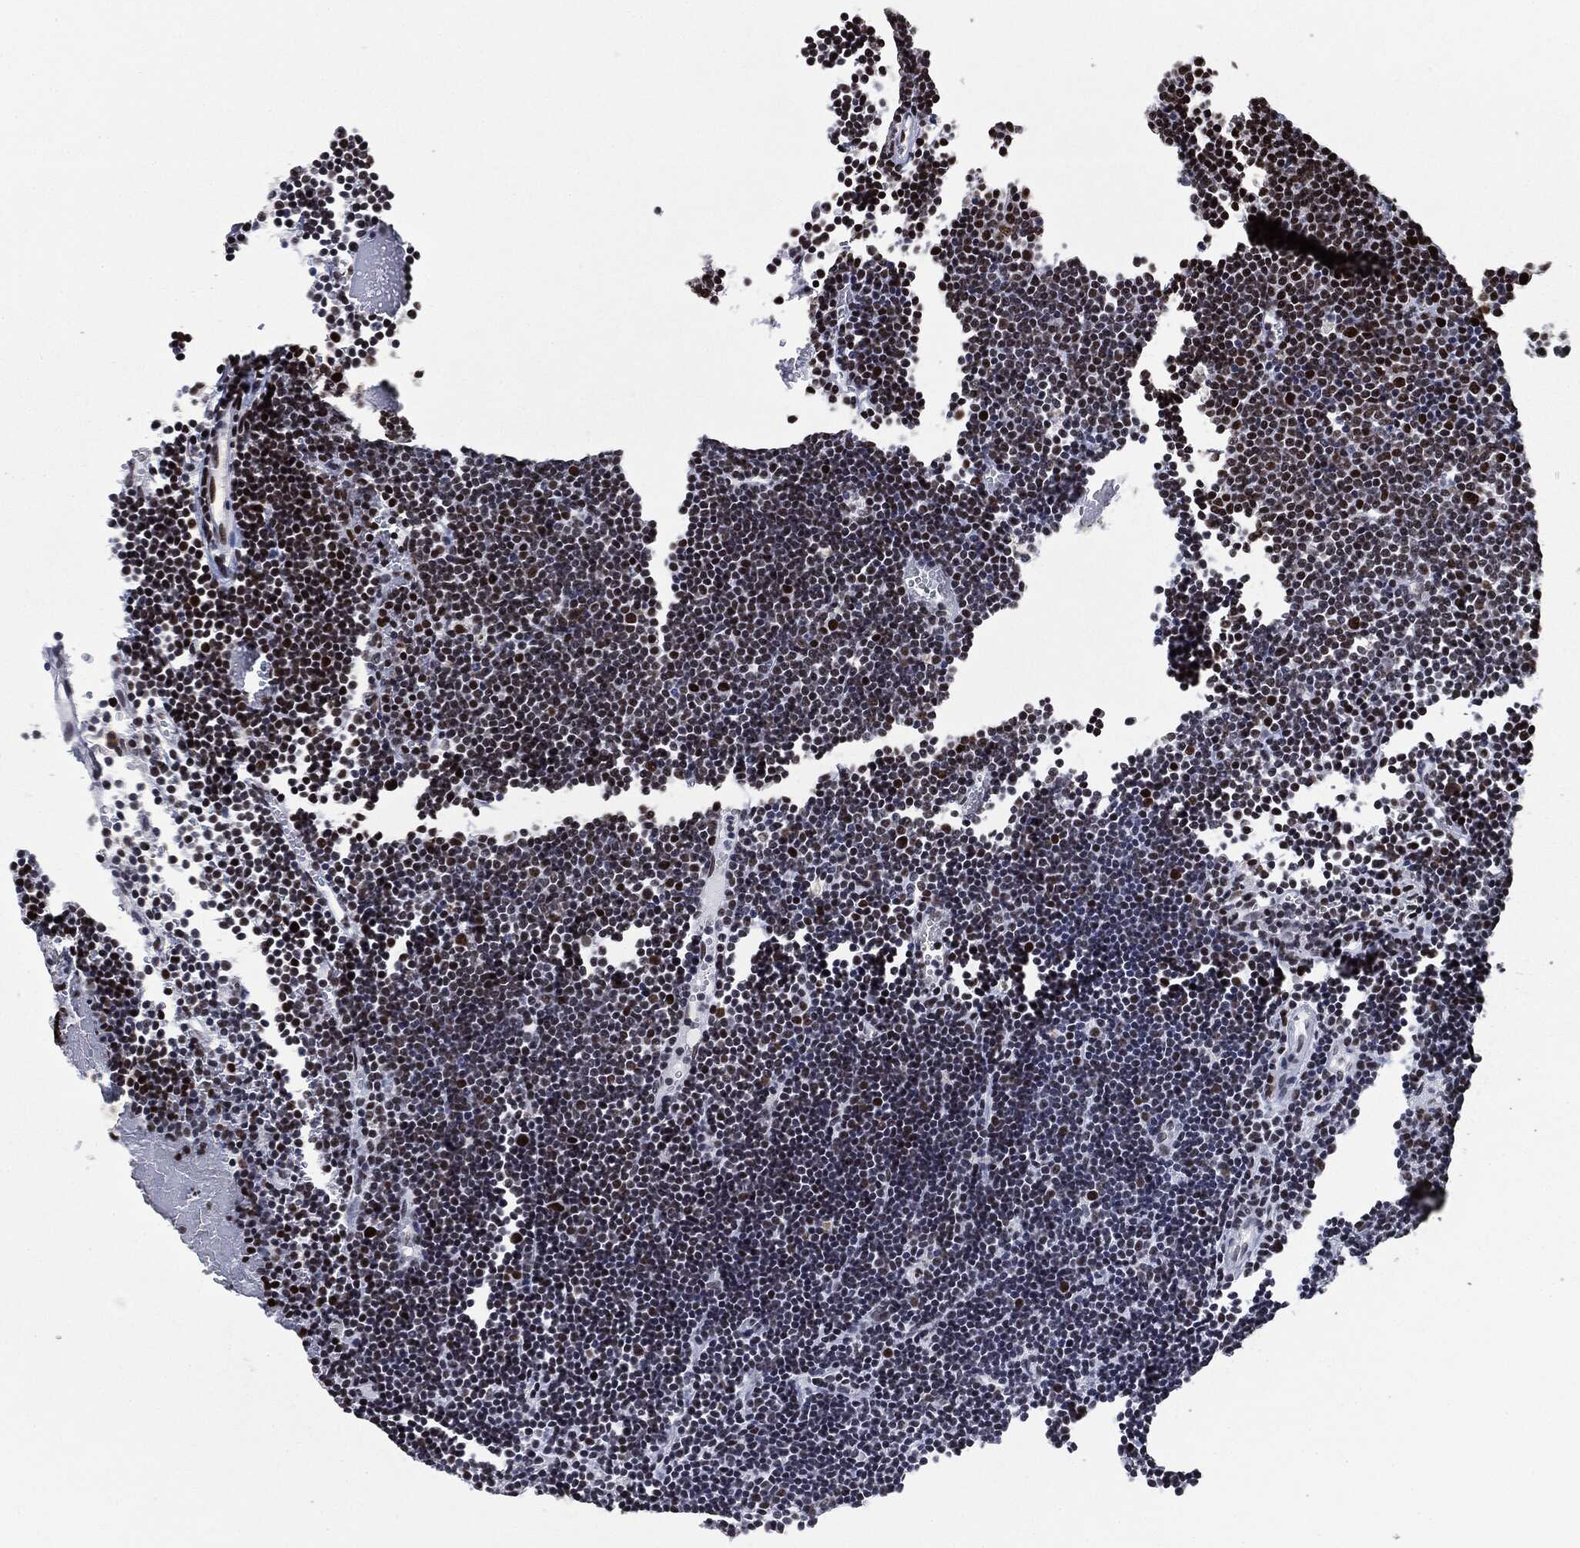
{"staining": {"intensity": "strong", "quantity": "25%-75%", "location": "nuclear"}, "tissue": "lymphoma", "cell_type": "Tumor cells", "image_type": "cancer", "snomed": [{"axis": "morphology", "description": "Malignant lymphoma, non-Hodgkin's type, Low grade"}, {"axis": "topography", "description": "Brain"}], "caption": "Immunohistochemistry (IHC) of human low-grade malignant lymphoma, non-Hodgkin's type demonstrates high levels of strong nuclear expression in approximately 25%-75% of tumor cells.", "gene": "MSH2", "patient": {"sex": "female", "age": 66}}